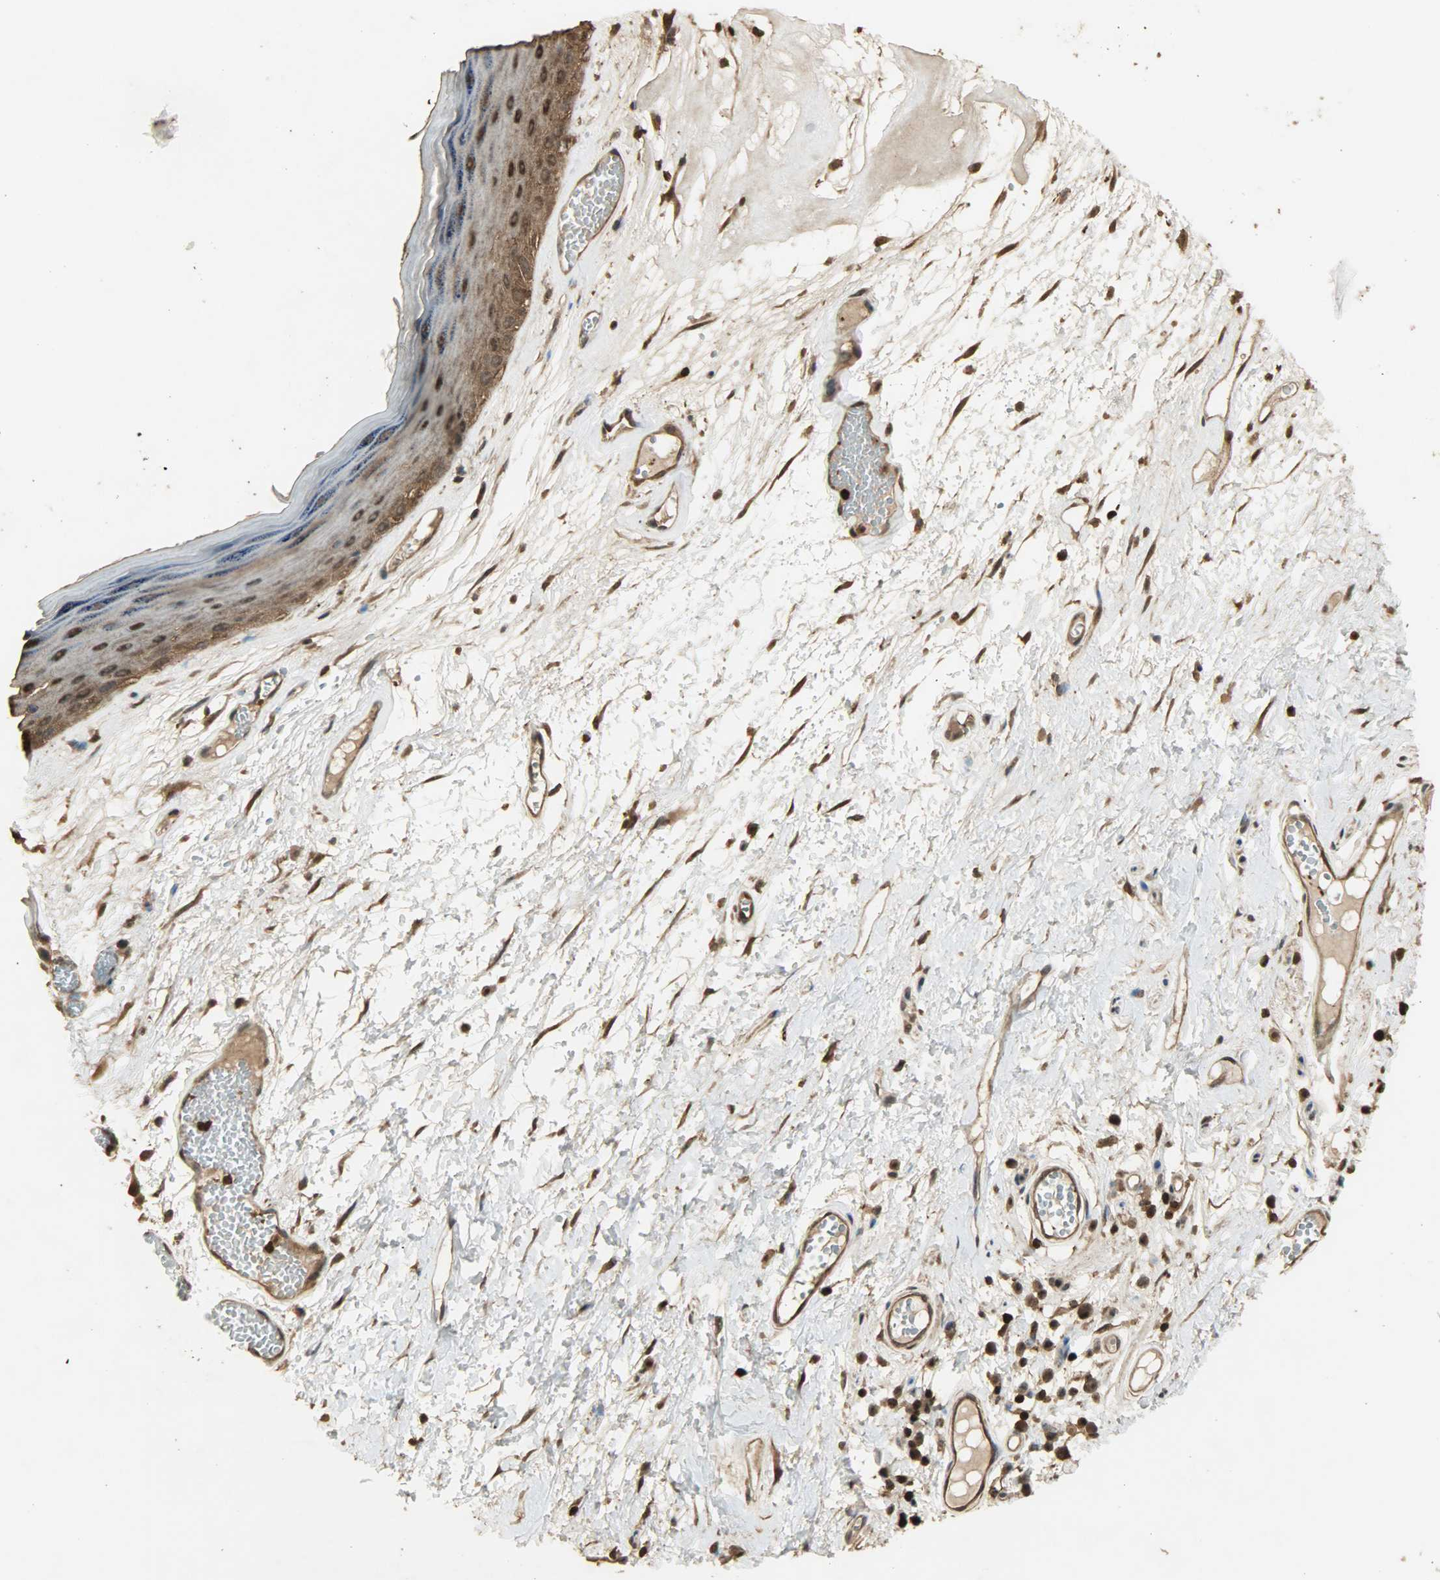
{"staining": {"intensity": "strong", "quantity": ">75%", "location": "cytoplasmic/membranous,nuclear"}, "tissue": "skin", "cell_type": "Epidermal cells", "image_type": "normal", "snomed": [{"axis": "morphology", "description": "Normal tissue, NOS"}, {"axis": "morphology", "description": "Inflammation, NOS"}, {"axis": "topography", "description": "Vulva"}], "caption": "DAB (3,3'-diaminobenzidine) immunohistochemical staining of unremarkable skin exhibits strong cytoplasmic/membranous,nuclear protein staining in approximately >75% of epidermal cells. (DAB (3,3'-diaminobenzidine) = brown stain, brightfield microscopy at high magnification).", "gene": "YWHAZ", "patient": {"sex": "female", "age": 84}}